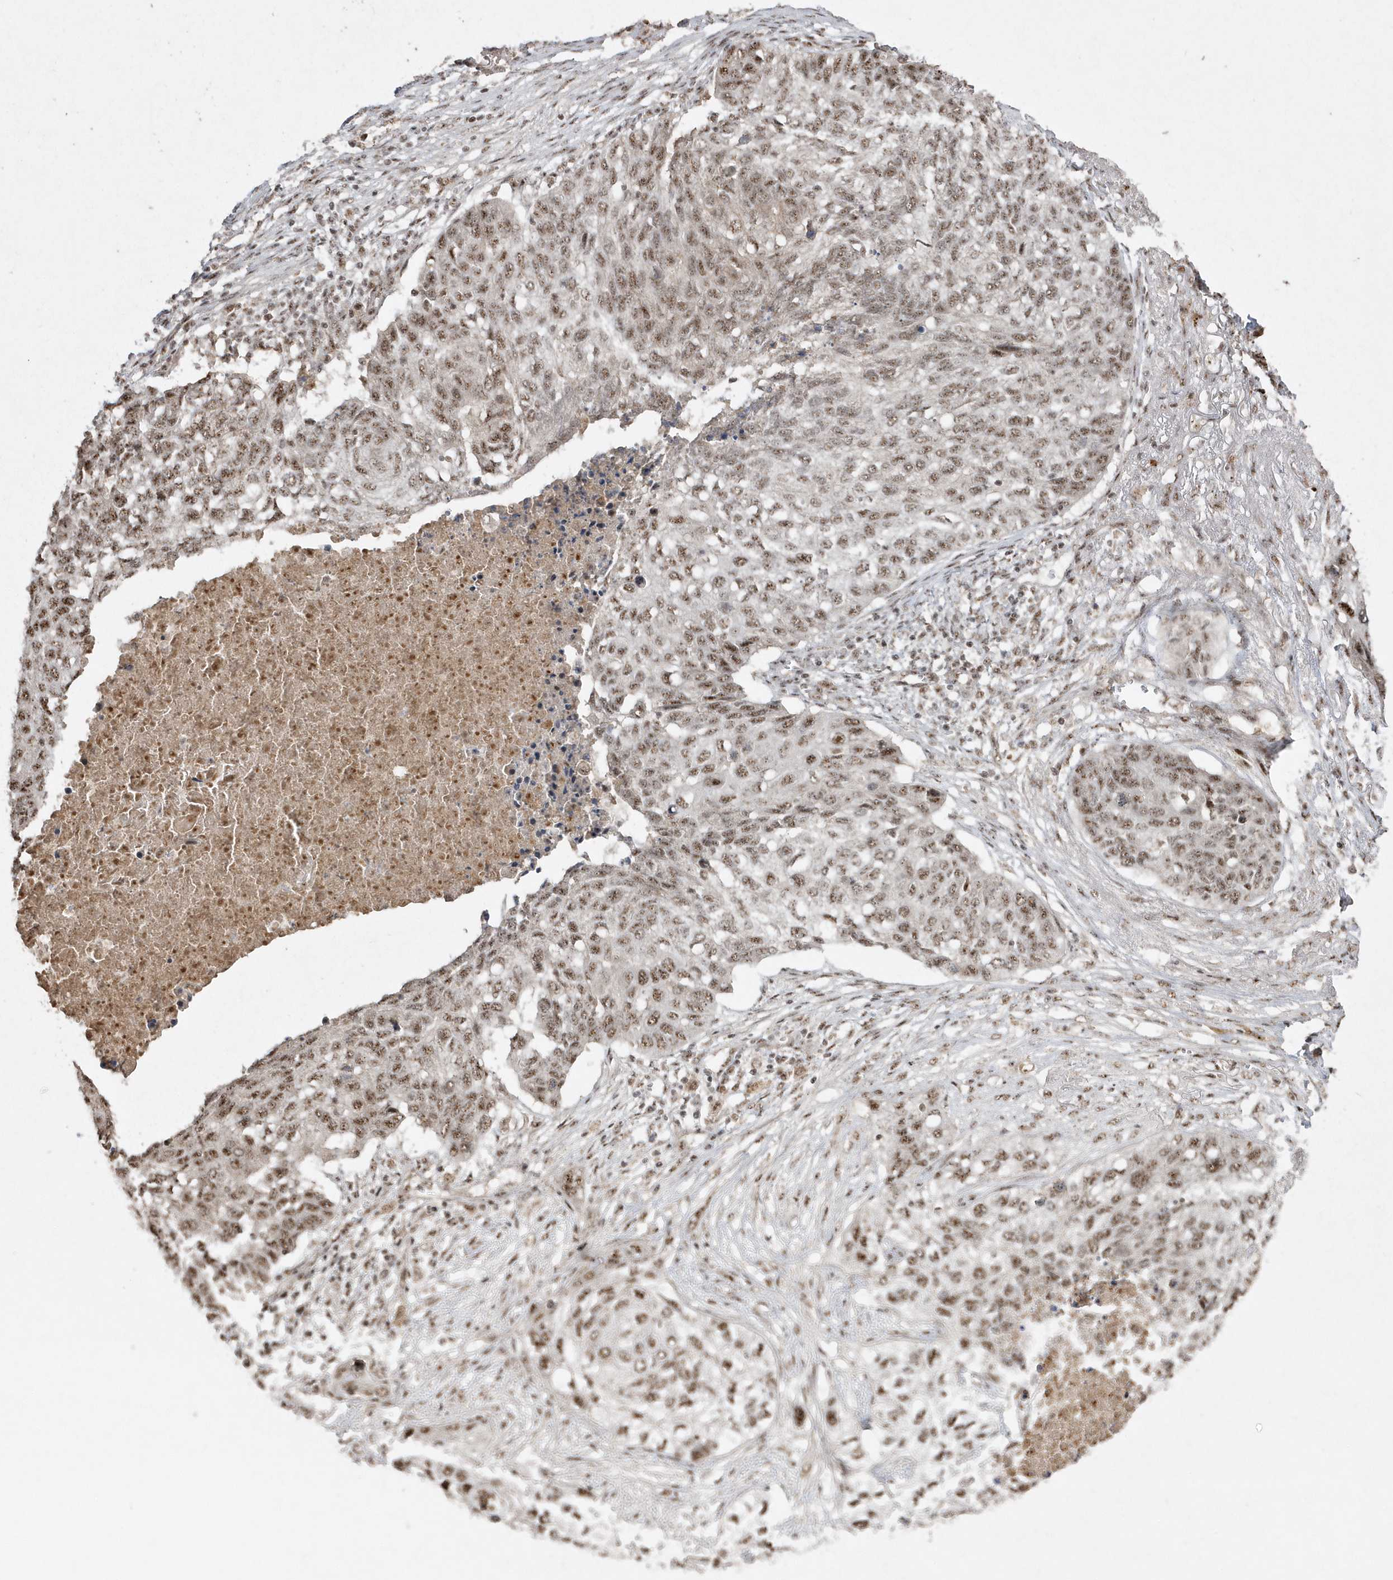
{"staining": {"intensity": "moderate", "quantity": ">75%", "location": "nuclear"}, "tissue": "lung cancer", "cell_type": "Tumor cells", "image_type": "cancer", "snomed": [{"axis": "morphology", "description": "Squamous cell carcinoma, NOS"}, {"axis": "topography", "description": "Lung"}], "caption": "Moderate nuclear protein staining is appreciated in about >75% of tumor cells in lung cancer (squamous cell carcinoma).", "gene": "POLR3B", "patient": {"sex": "female", "age": 63}}